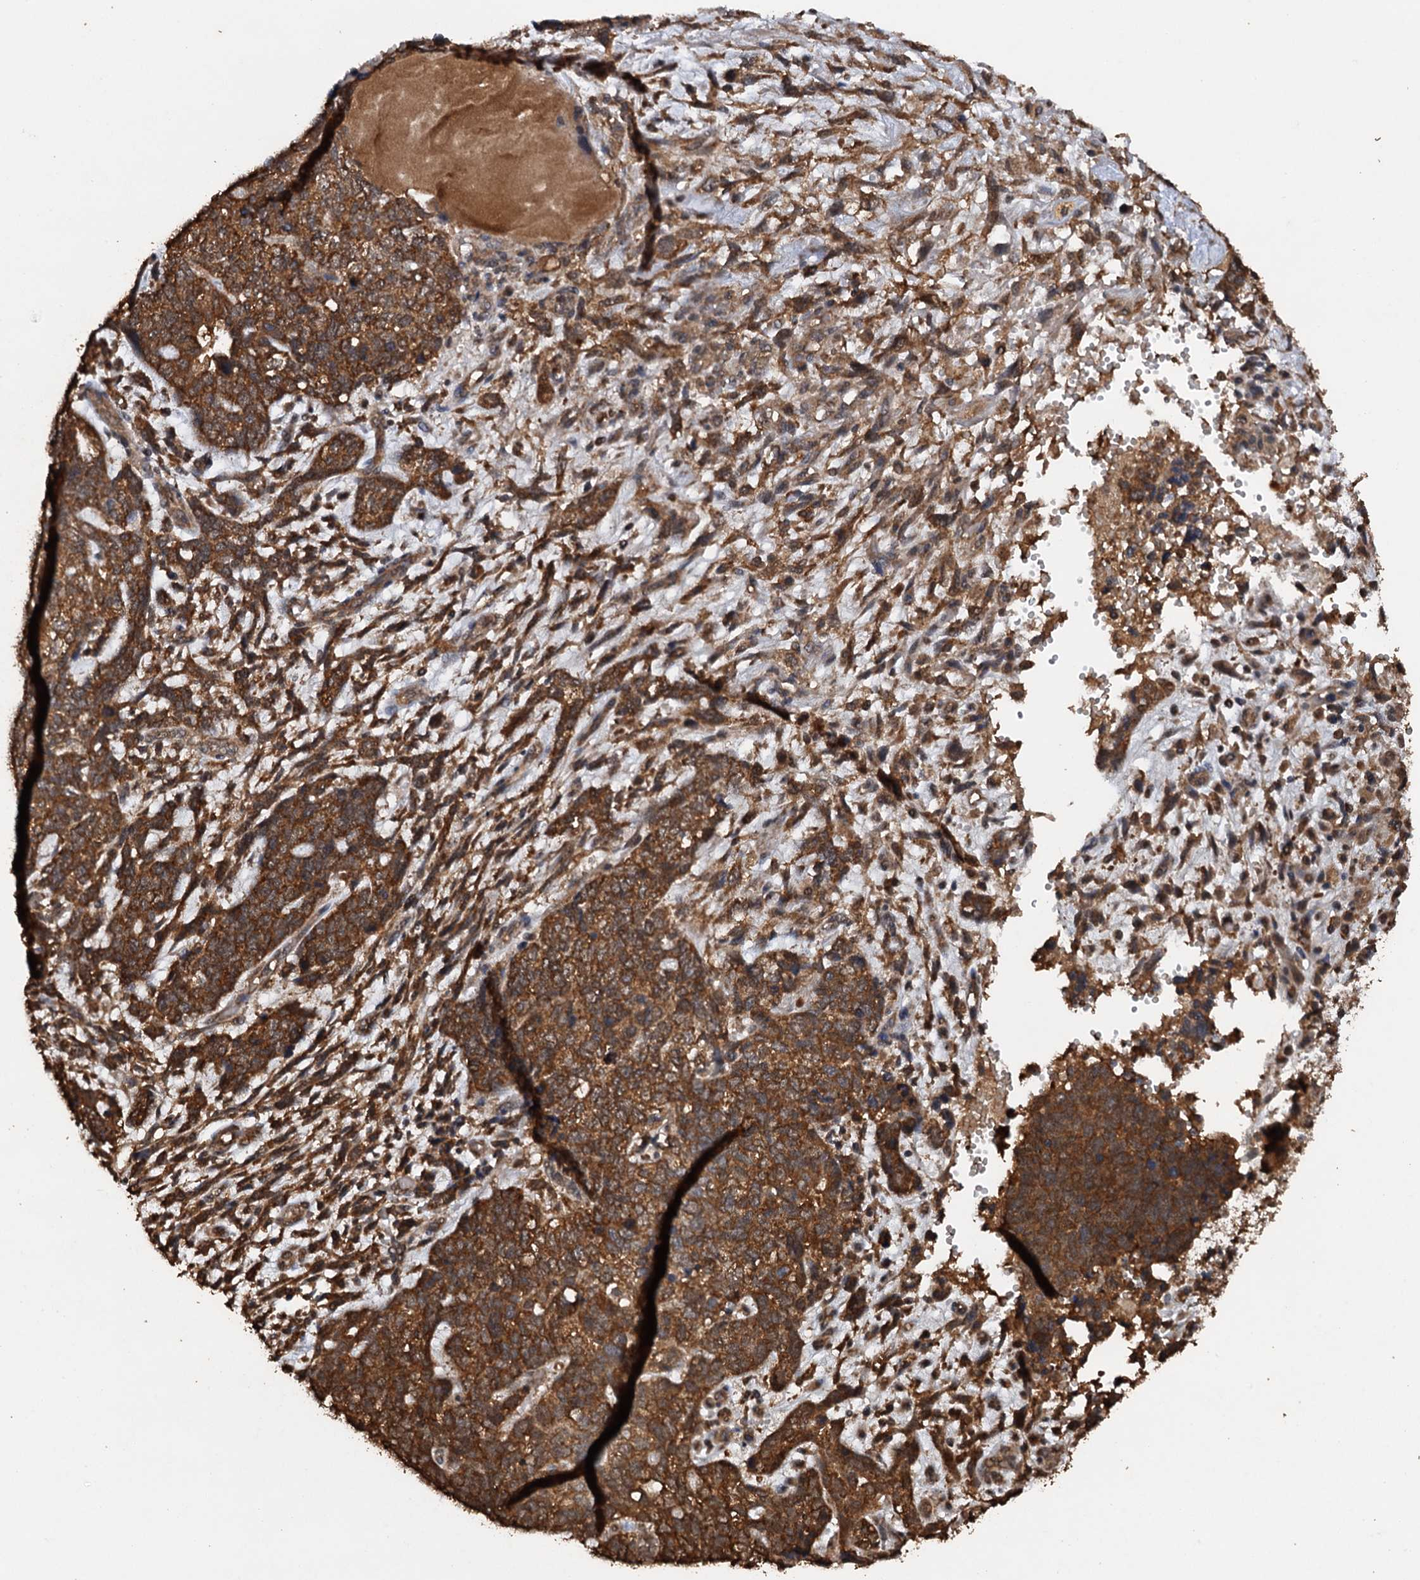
{"staining": {"intensity": "strong", "quantity": ">75%", "location": "cytoplasmic/membranous"}, "tissue": "cervical cancer", "cell_type": "Tumor cells", "image_type": "cancer", "snomed": [{"axis": "morphology", "description": "Squamous cell carcinoma, NOS"}, {"axis": "topography", "description": "Cervix"}], "caption": "Immunohistochemical staining of cervical squamous cell carcinoma exhibits high levels of strong cytoplasmic/membranous expression in approximately >75% of tumor cells.", "gene": "PSMD9", "patient": {"sex": "female", "age": 63}}